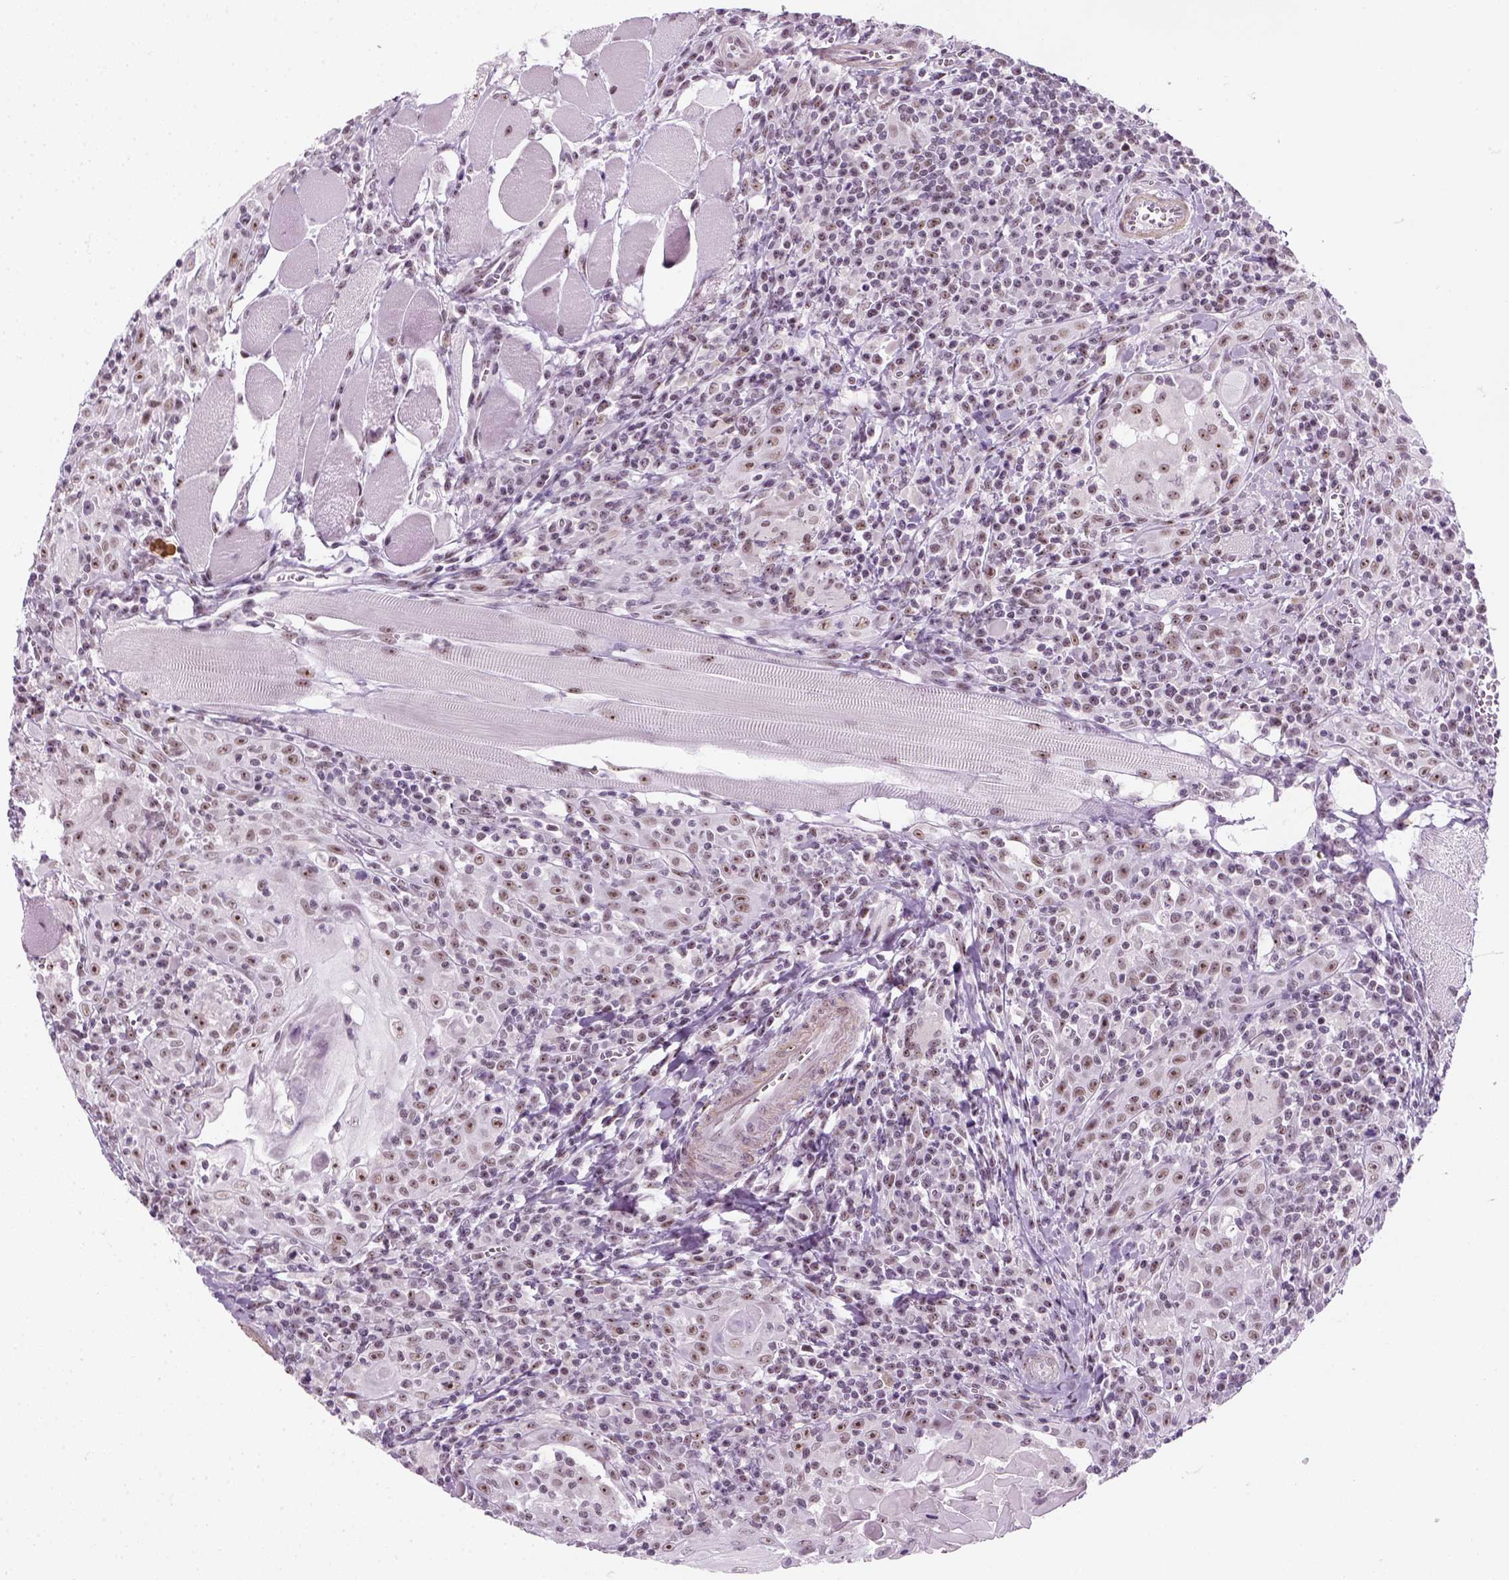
{"staining": {"intensity": "strong", "quantity": ">75%", "location": "nuclear"}, "tissue": "head and neck cancer", "cell_type": "Tumor cells", "image_type": "cancer", "snomed": [{"axis": "morphology", "description": "Squamous cell carcinoma, NOS"}, {"axis": "topography", "description": "Head-Neck"}], "caption": "Tumor cells exhibit high levels of strong nuclear expression in about >75% of cells in human head and neck cancer (squamous cell carcinoma). (Stains: DAB in brown, nuclei in blue, Microscopy: brightfield microscopy at high magnification).", "gene": "ZNF865", "patient": {"sex": "male", "age": 52}}